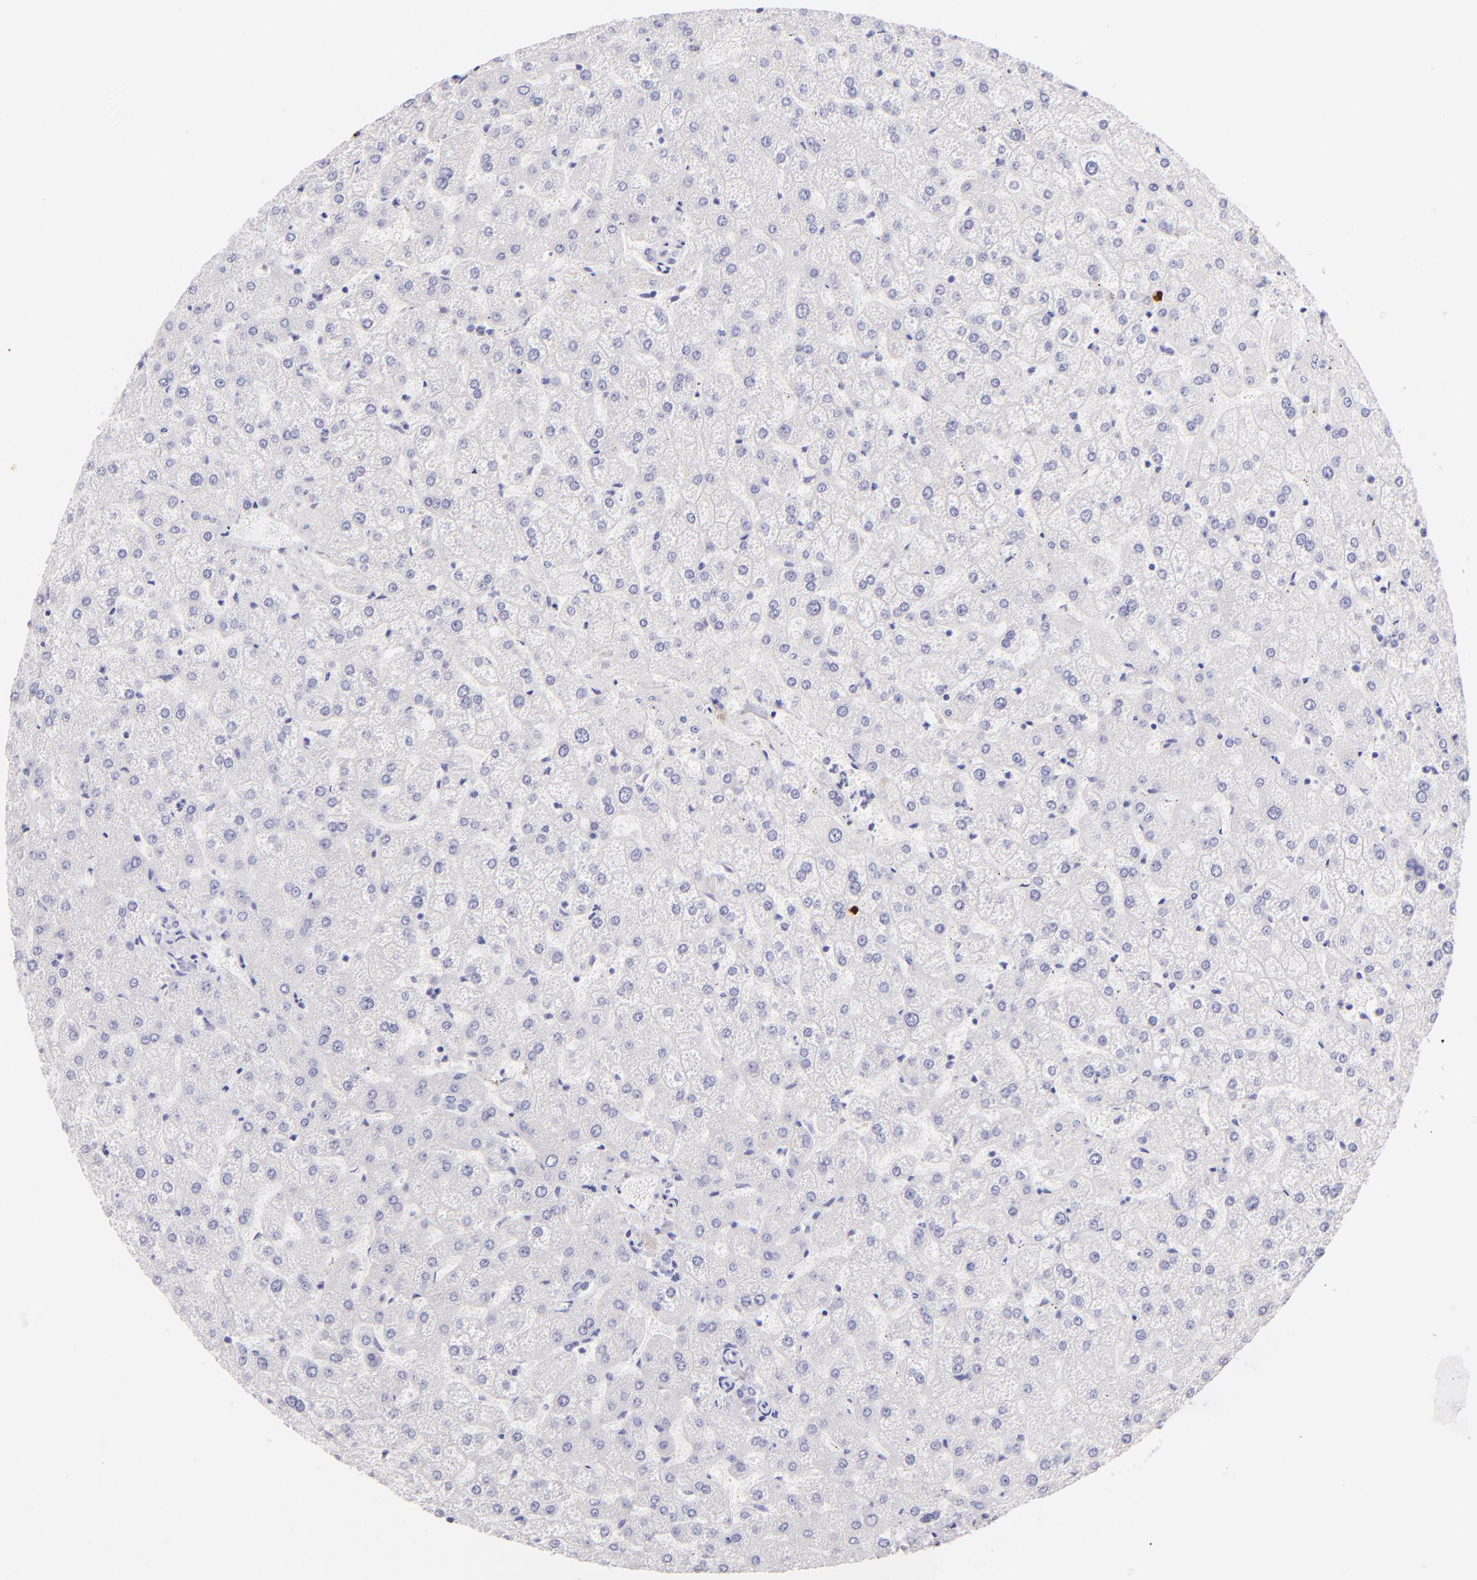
{"staining": {"intensity": "negative", "quantity": "none", "location": "none"}, "tissue": "liver", "cell_type": "Cholangiocytes", "image_type": "normal", "snomed": [{"axis": "morphology", "description": "Normal tissue, NOS"}, {"axis": "topography", "description": "Liver"}], "caption": "Immunohistochemical staining of benign liver reveals no significant staining in cholangiocytes. (Stains: DAB (3,3'-diaminobenzidine) immunohistochemistry with hematoxylin counter stain, Microscopy: brightfield microscopy at high magnification).", "gene": "SDC1", "patient": {"sex": "female", "age": 32}}